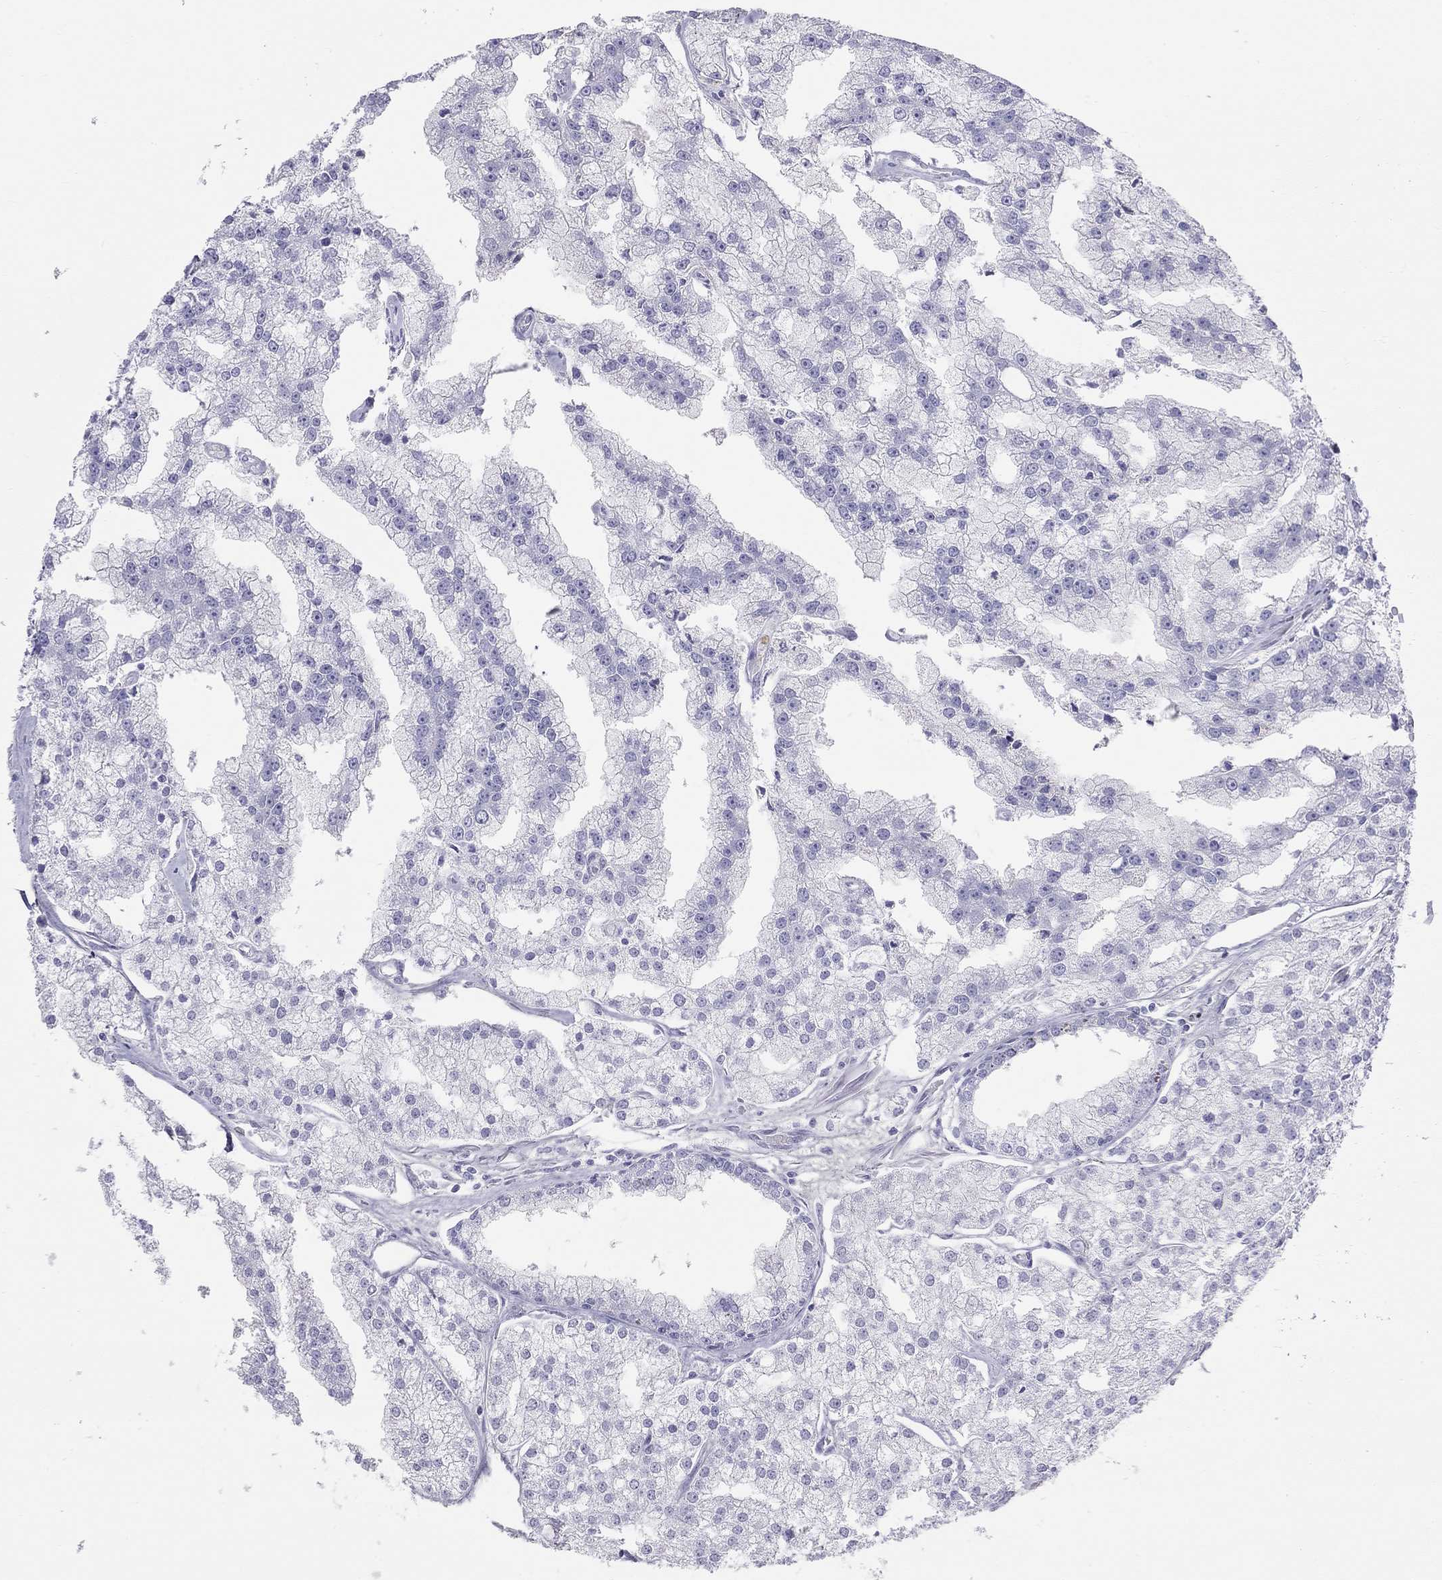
{"staining": {"intensity": "negative", "quantity": "none", "location": "none"}, "tissue": "prostate cancer", "cell_type": "Tumor cells", "image_type": "cancer", "snomed": [{"axis": "morphology", "description": "Adenocarcinoma, NOS"}, {"axis": "topography", "description": "Prostate"}], "caption": "This is an IHC histopathology image of prostate cancer. There is no expression in tumor cells.", "gene": "TRPM3", "patient": {"sex": "male", "age": 70}}